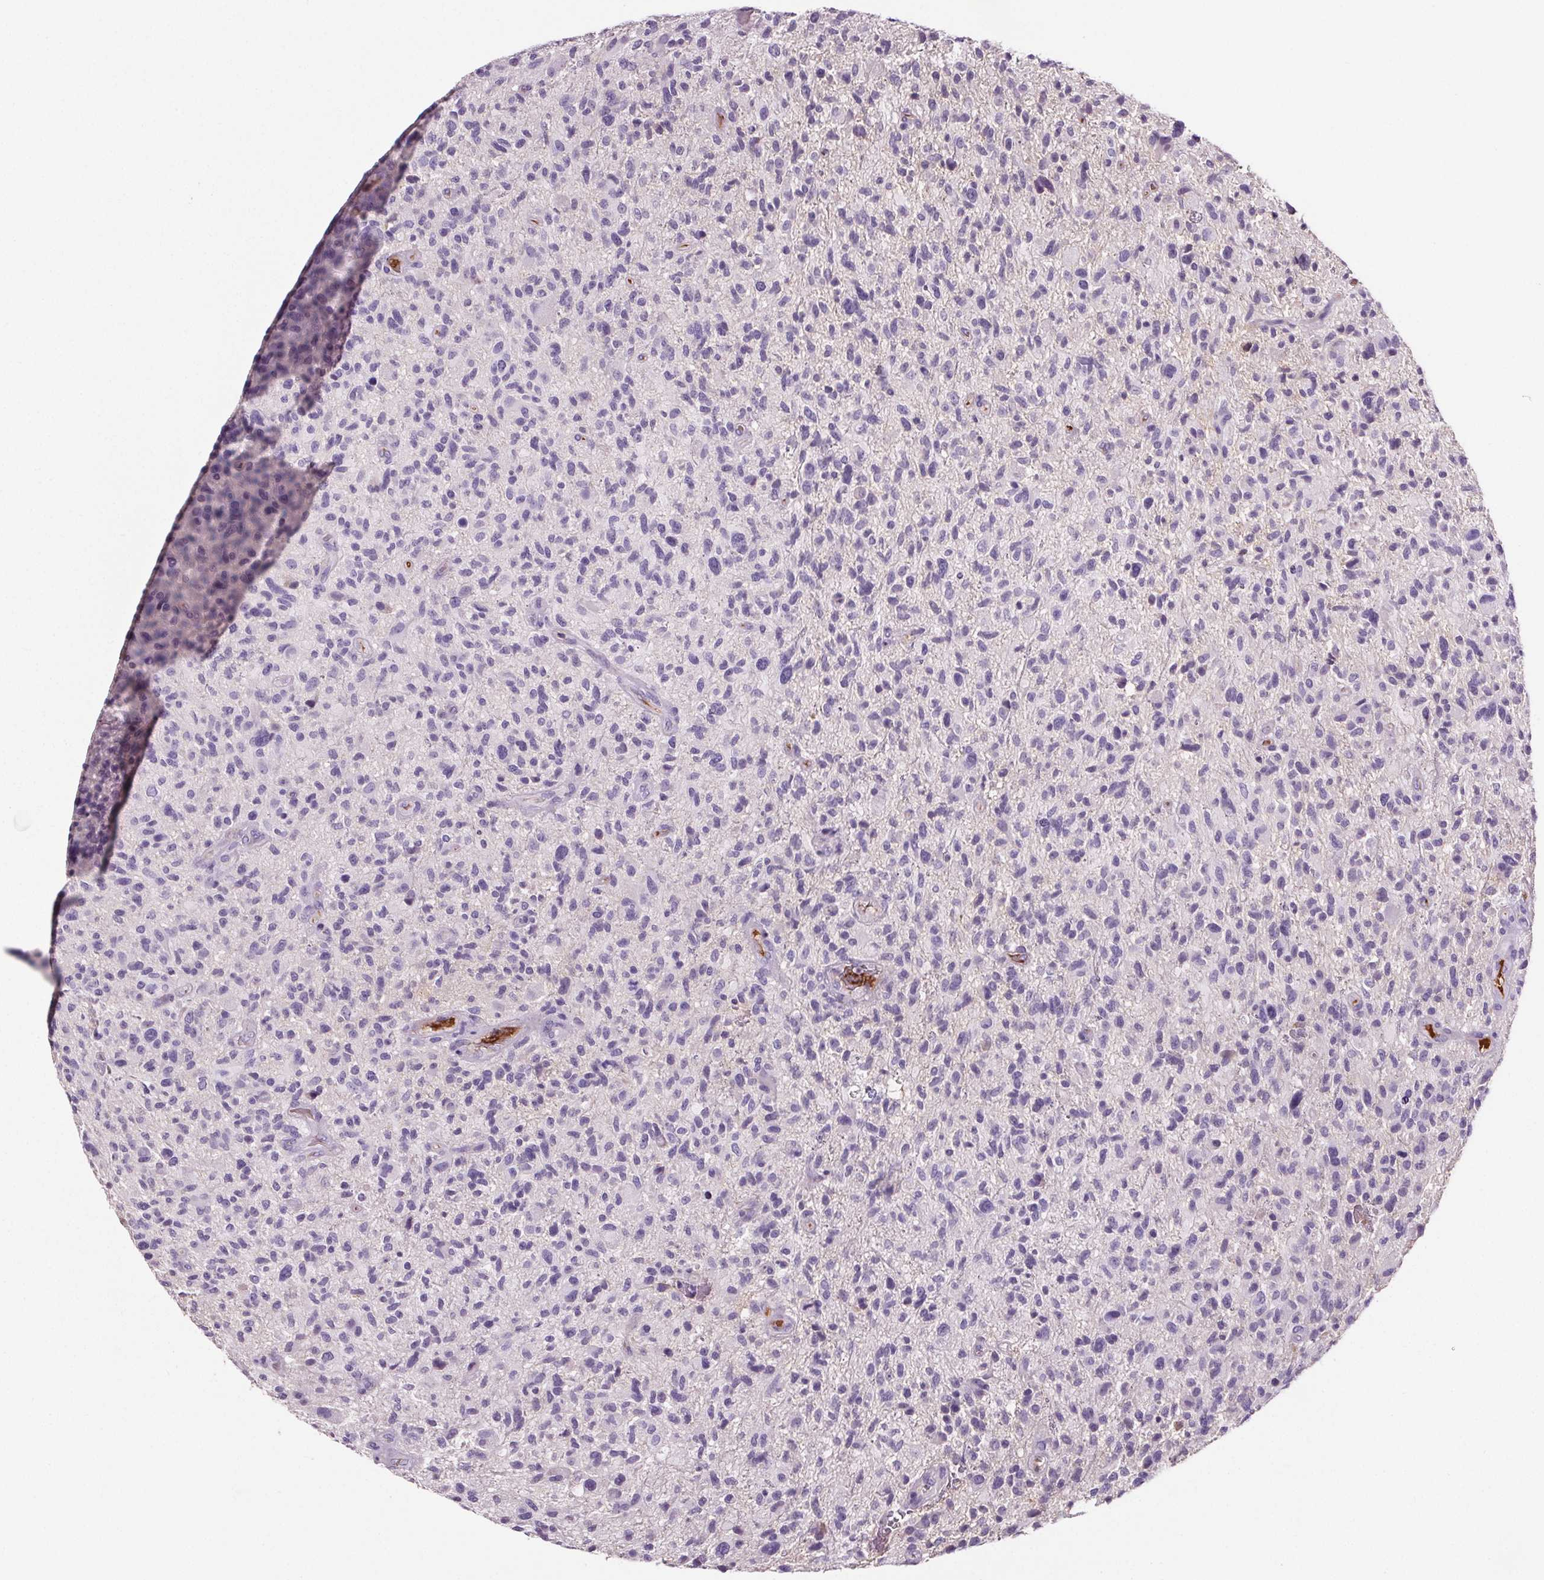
{"staining": {"intensity": "negative", "quantity": "none", "location": "none"}, "tissue": "glioma", "cell_type": "Tumor cells", "image_type": "cancer", "snomed": [{"axis": "morphology", "description": "Glioma, malignant, High grade"}, {"axis": "topography", "description": "Brain"}], "caption": "DAB immunohistochemical staining of human glioma exhibits no significant positivity in tumor cells.", "gene": "CD5L", "patient": {"sex": "male", "age": 47}}